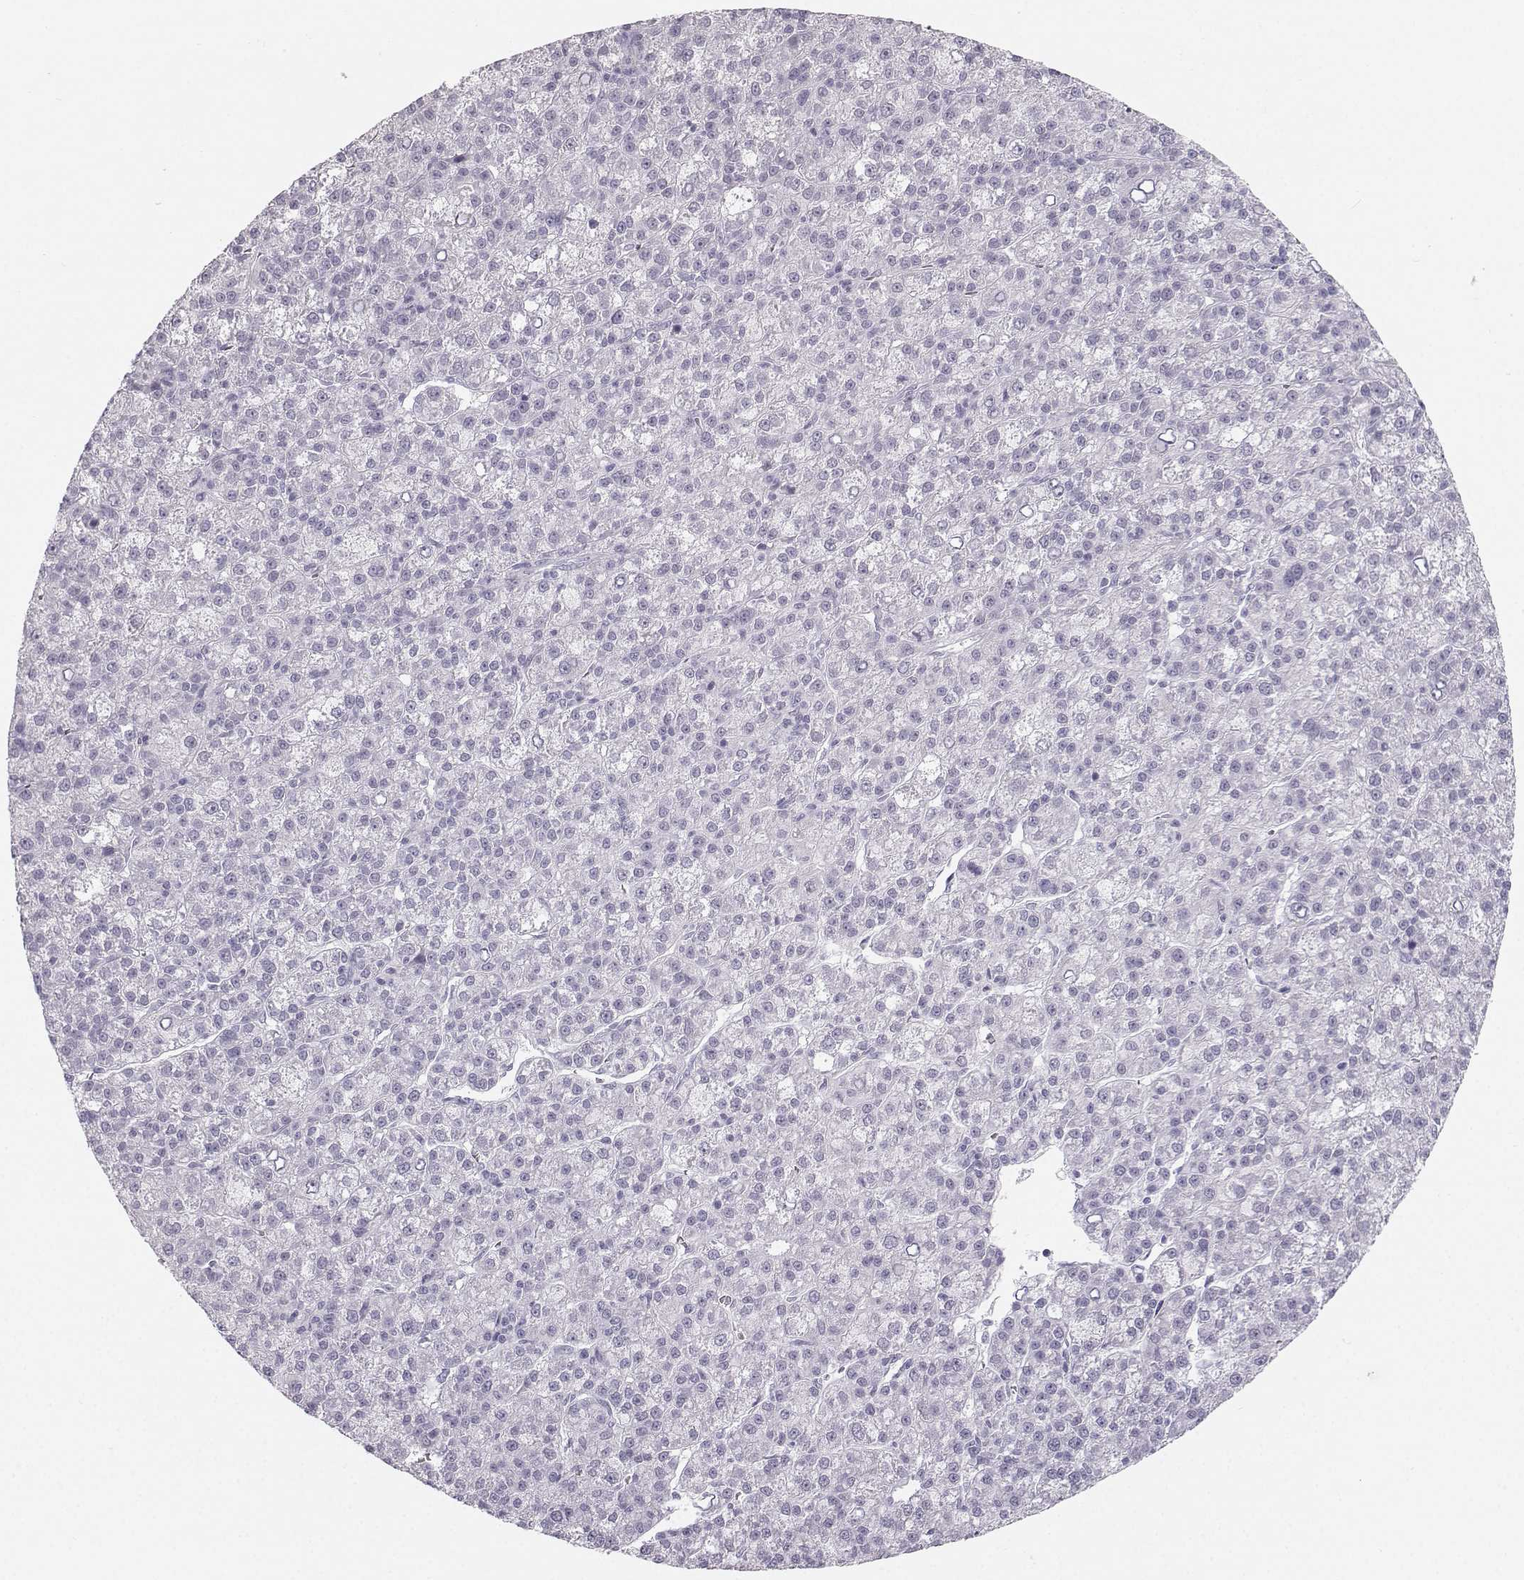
{"staining": {"intensity": "negative", "quantity": "none", "location": "none"}, "tissue": "liver cancer", "cell_type": "Tumor cells", "image_type": "cancer", "snomed": [{"axis": "morphology", "description": "Carcinoma, Hepatocellular, NOS"}, {"axis": "topography", "description": "Liver"}], "caption": "High magnification brightfield microscopy of liver cancer stained with DAB (3,3'-diaminobenzidine) (brown) and counterstained with hematoxylin (blue): tumor cells show no significant staining.", "gene": "CASR", "patient": {"sex": "female", "age": 60}}